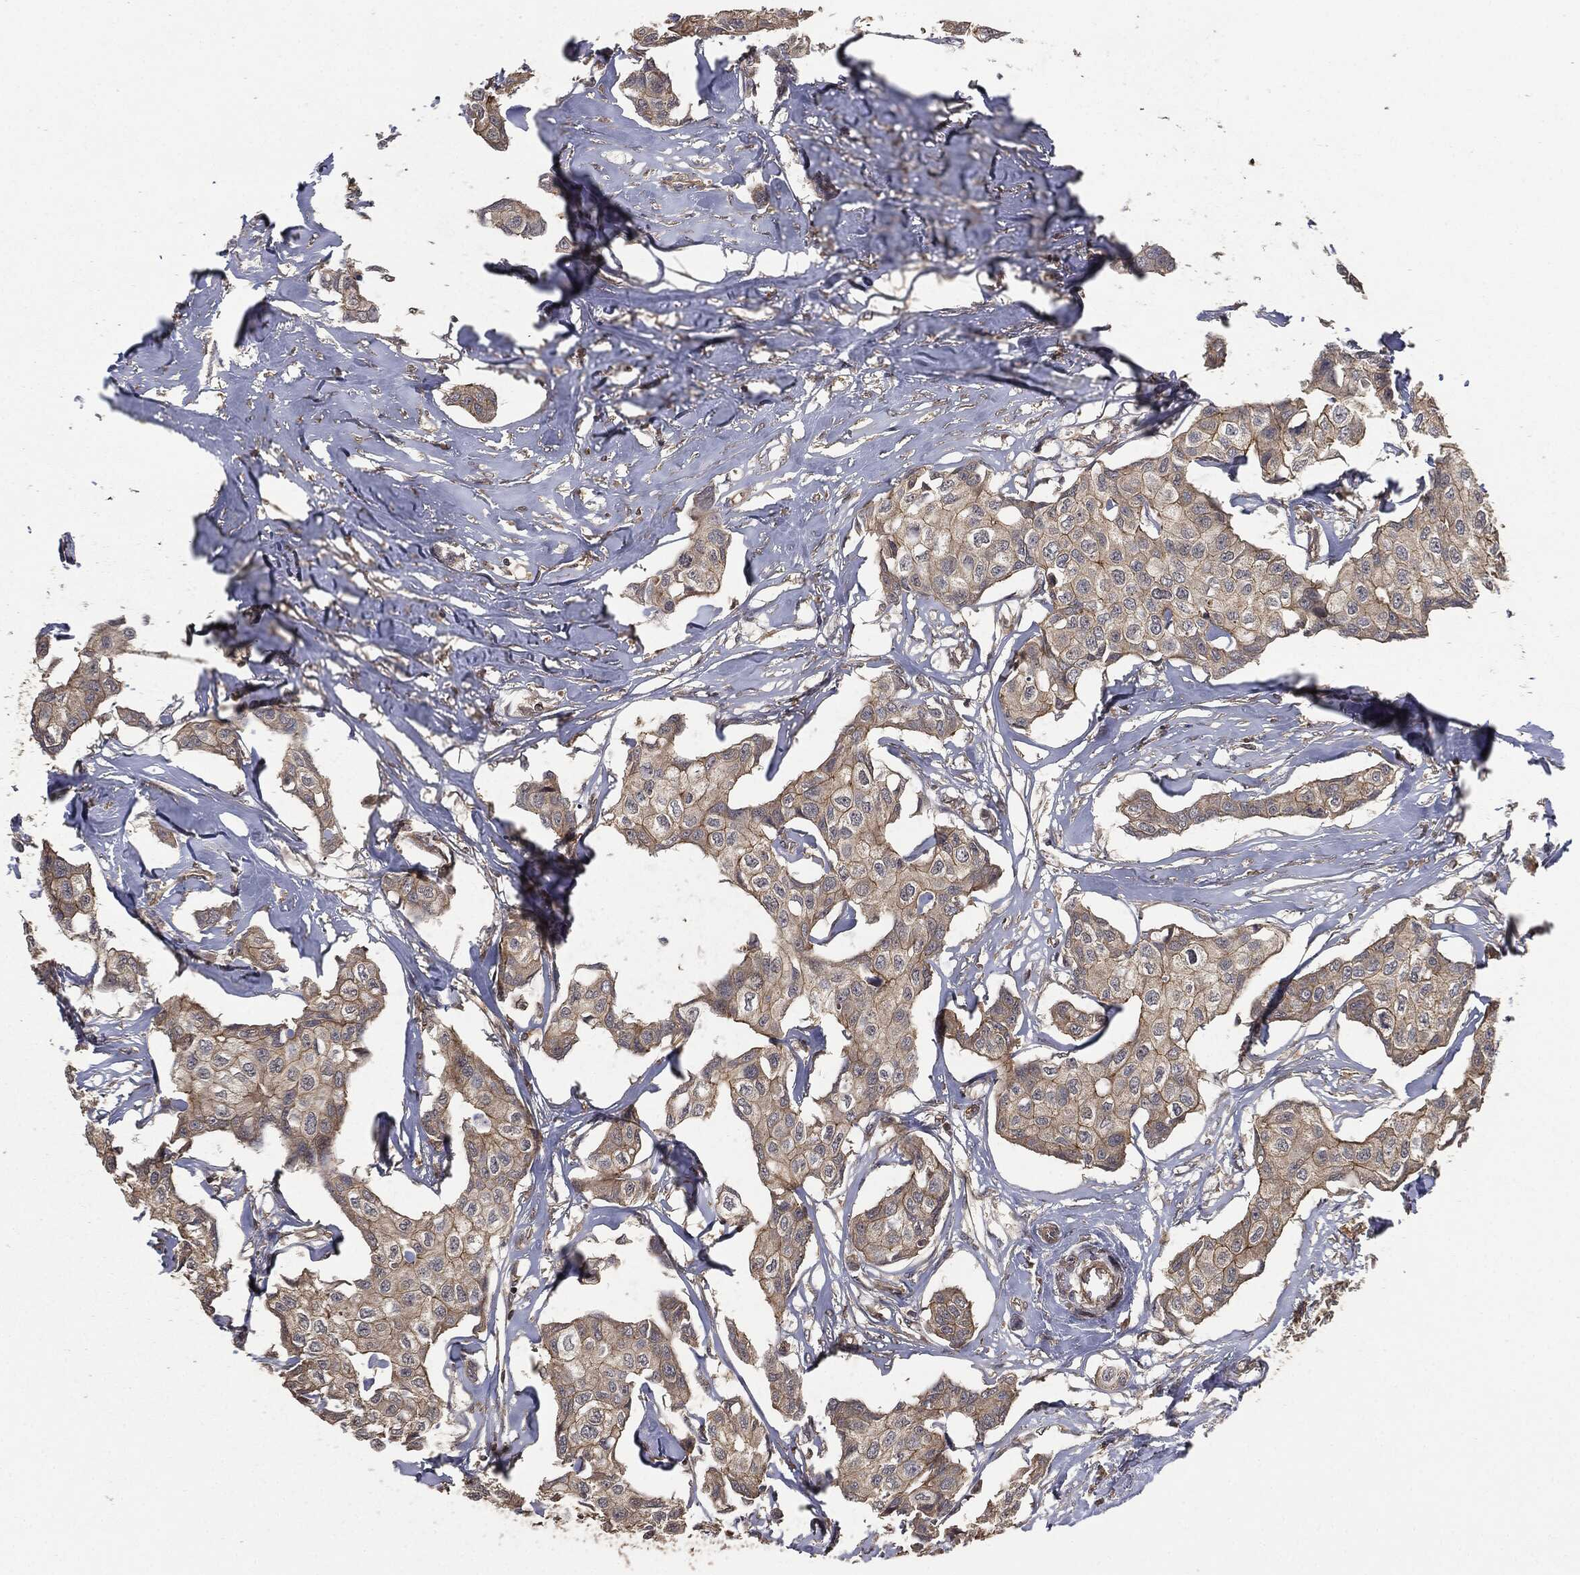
{"staining": {"intensity": "weak", "quantity": ">75%", "location": "cytoplasmic/membranous"}, "tissue": "breast cancer", "cell_type": "Tumor cells", "image_type": "cancer", "snomed": [{"axis": "morphology", "description": "Duct carcinoma"}, {"axis": "topography", "description": "Breast"}], "caption": "Breast cancer was stained to show a protein in brown. There is low levels of weak cytoplasmic/membranous positivity in approximately >75% of tumor cells.", "gene": "ERBIN", "patient": {"sex": "female", "age": 80}}